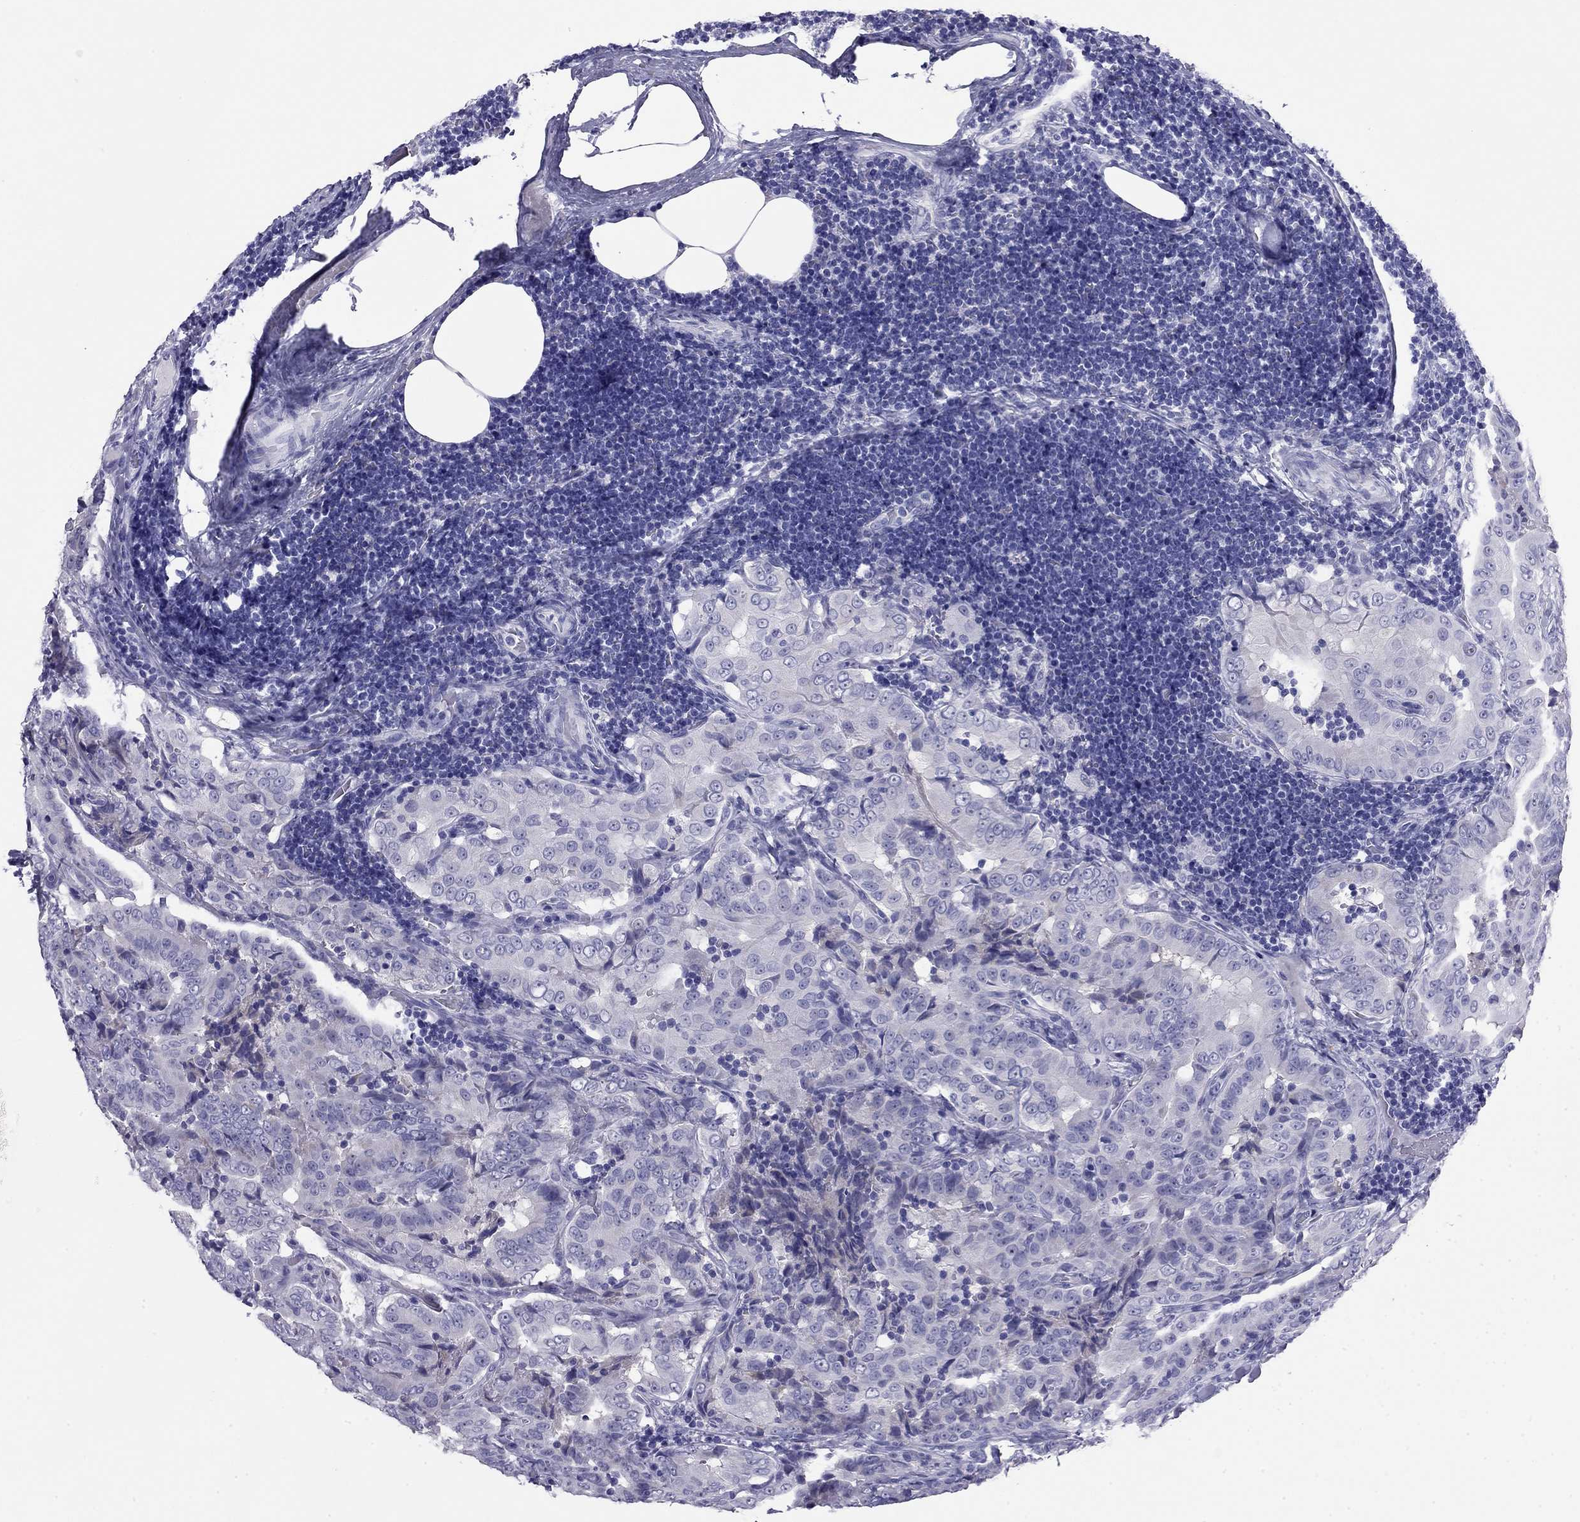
{"staining": {"intensity": "negative", "quantity": "none", "location": "none"}, "tissue": "thyroid cancer", "cell_type": "Tumor cells", "image_type": "cancer", "snomed": [{"axis": "morphology", "description": "Papillary adenocarcinoma, NOS"}, {"axis": "topography", "description": "Thyroid gland"}], "caption": "DAB immunohistochemical staining of papillary adenocarcinoma (thyroid) demonstrates no significant expression in tumor cells.", "gene": "ODF4", "patient": {"sex": "male", "age": 61}}